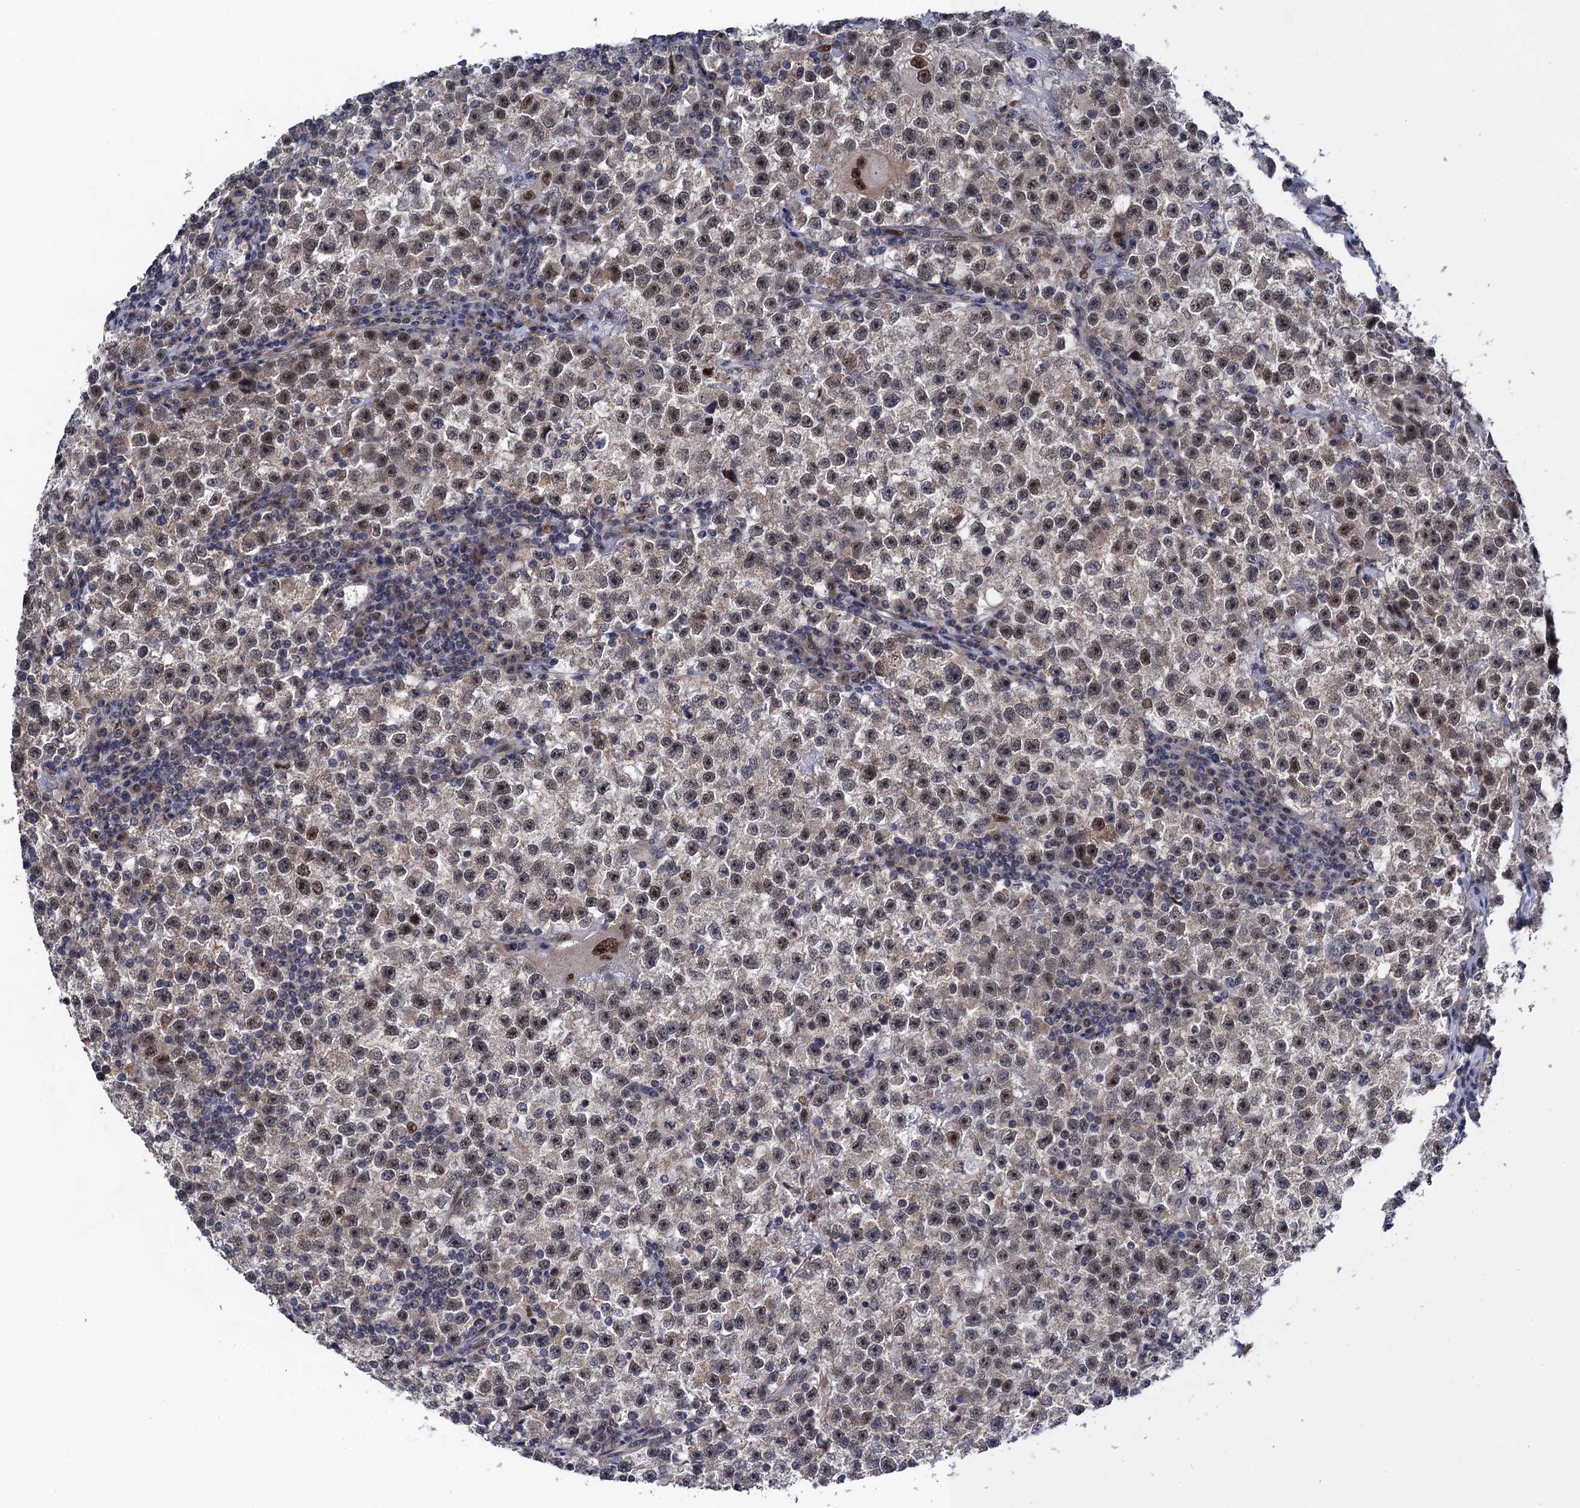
{"staining": {"intensity": "moderate", "quantity": "<25%", "location": "nuclear"}, "tissue": "testis cancer", "cell_type": "Tumor cells", "image_type": "cancer", "snomed": [{"axis": "morphology", "description": "Seminoma, NOS"}, {"axis": "topography", "description": "Testis"}], "caption": "Protein staining demonstrates moderate nuclear staining in approximately <25% of tumor cells in testis cancer. The staining was performed using DAB, with brown indicating positive protein expression. Nuclei are stained blue with hematoxylin.", "gene": "ZAR1L", "patient": {"sex": "male", "age": 22}}